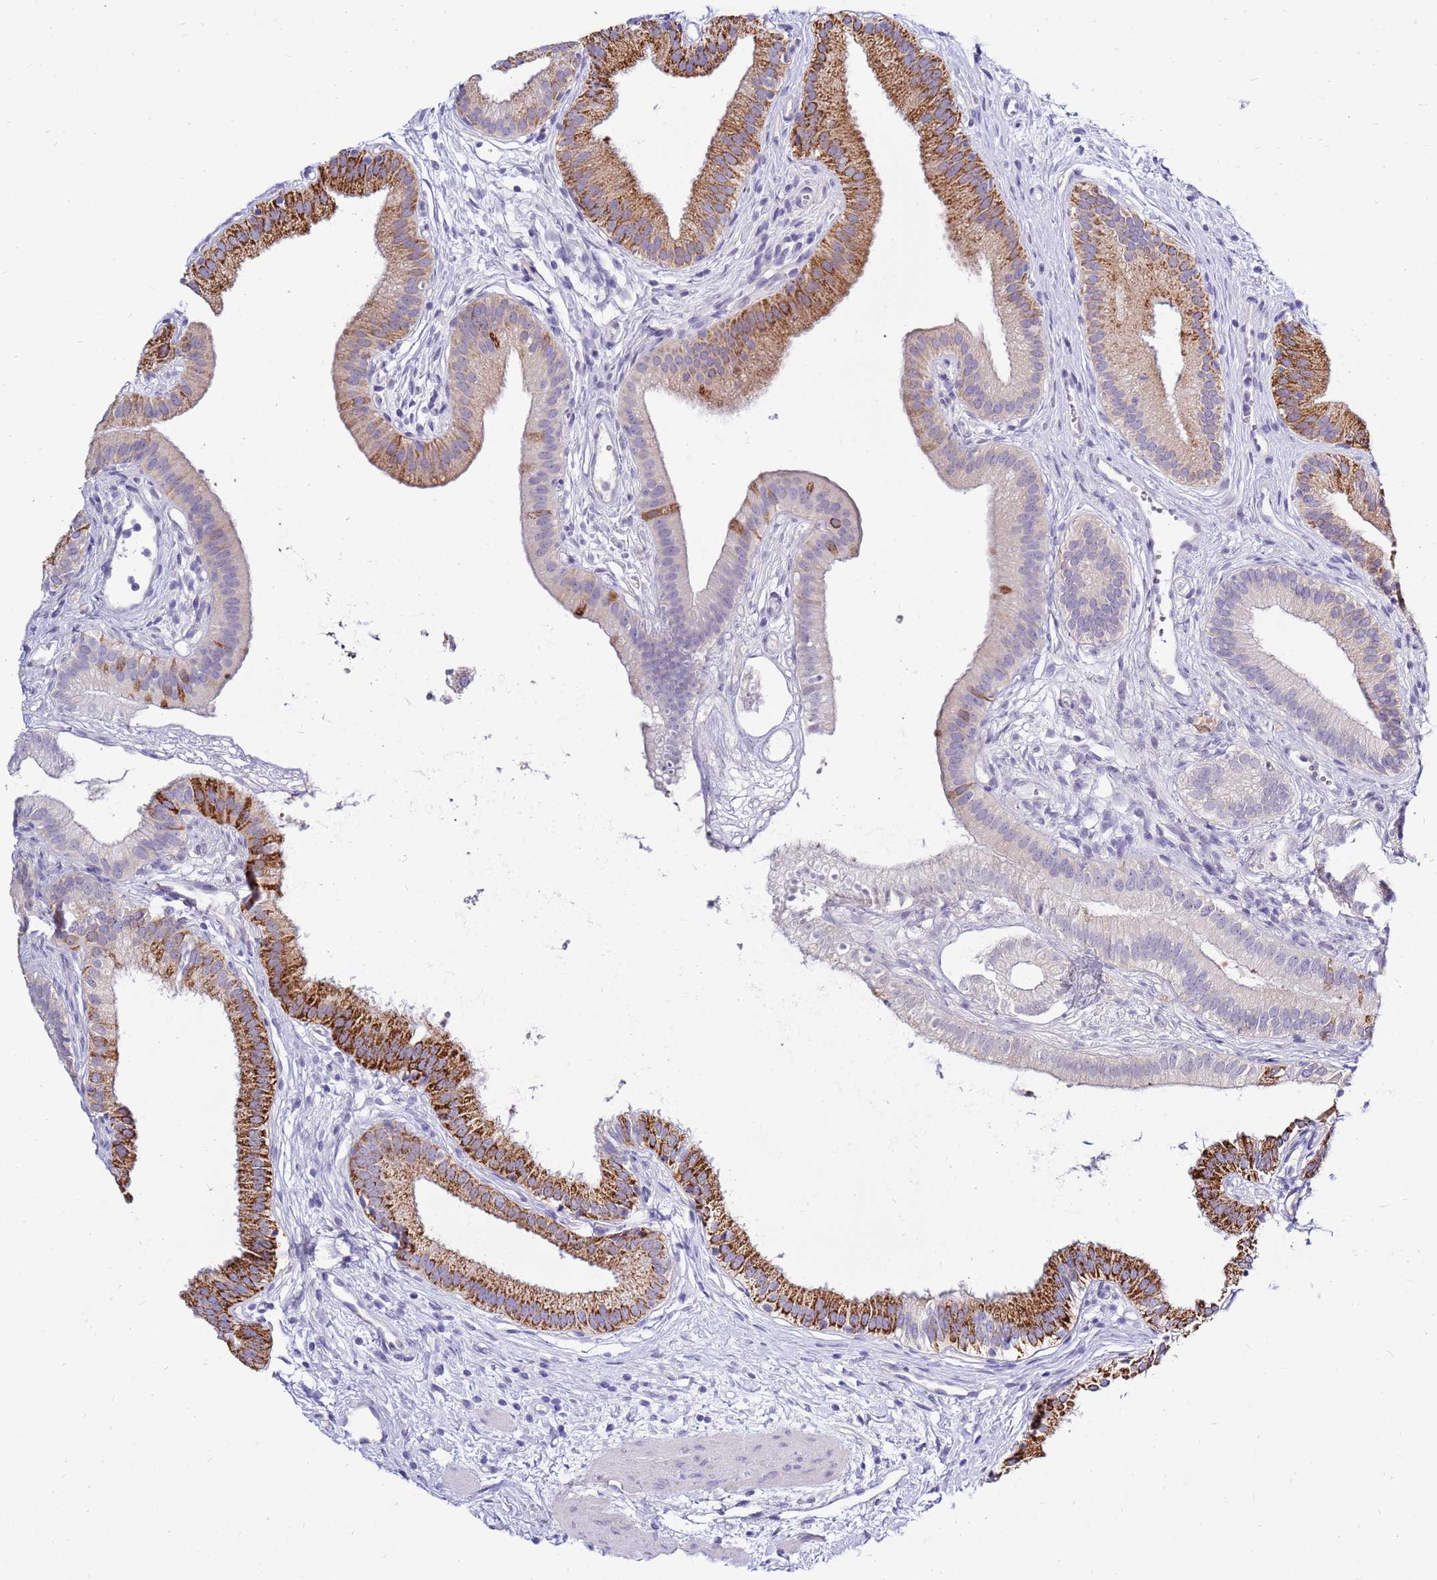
{"staining": {"intensity": "strong", "quantity": "25%-75%", "location": "cytoplasmic/membranous"}, "tissue": "gallbladder", "cell_type": "Glandular cells", "image_type": "normal", "snomed": [{"axis": "morphology", "description": "Normal tissue, NOS"}, {"axis": "topography", "description": "Gallbladder"}], "caption": "Immunohistochemistry histopathology image of benign gallbladder: gallbladder stained using immunohistochemistry shows high levels of strong protein expression localized specifically in the cytoplasmic/membranous of glandular cells, appearing as a cytoplasmic/membranous brown color.", "gene": "IGF1R", "patient": {"sex": "female", "age": 54}}